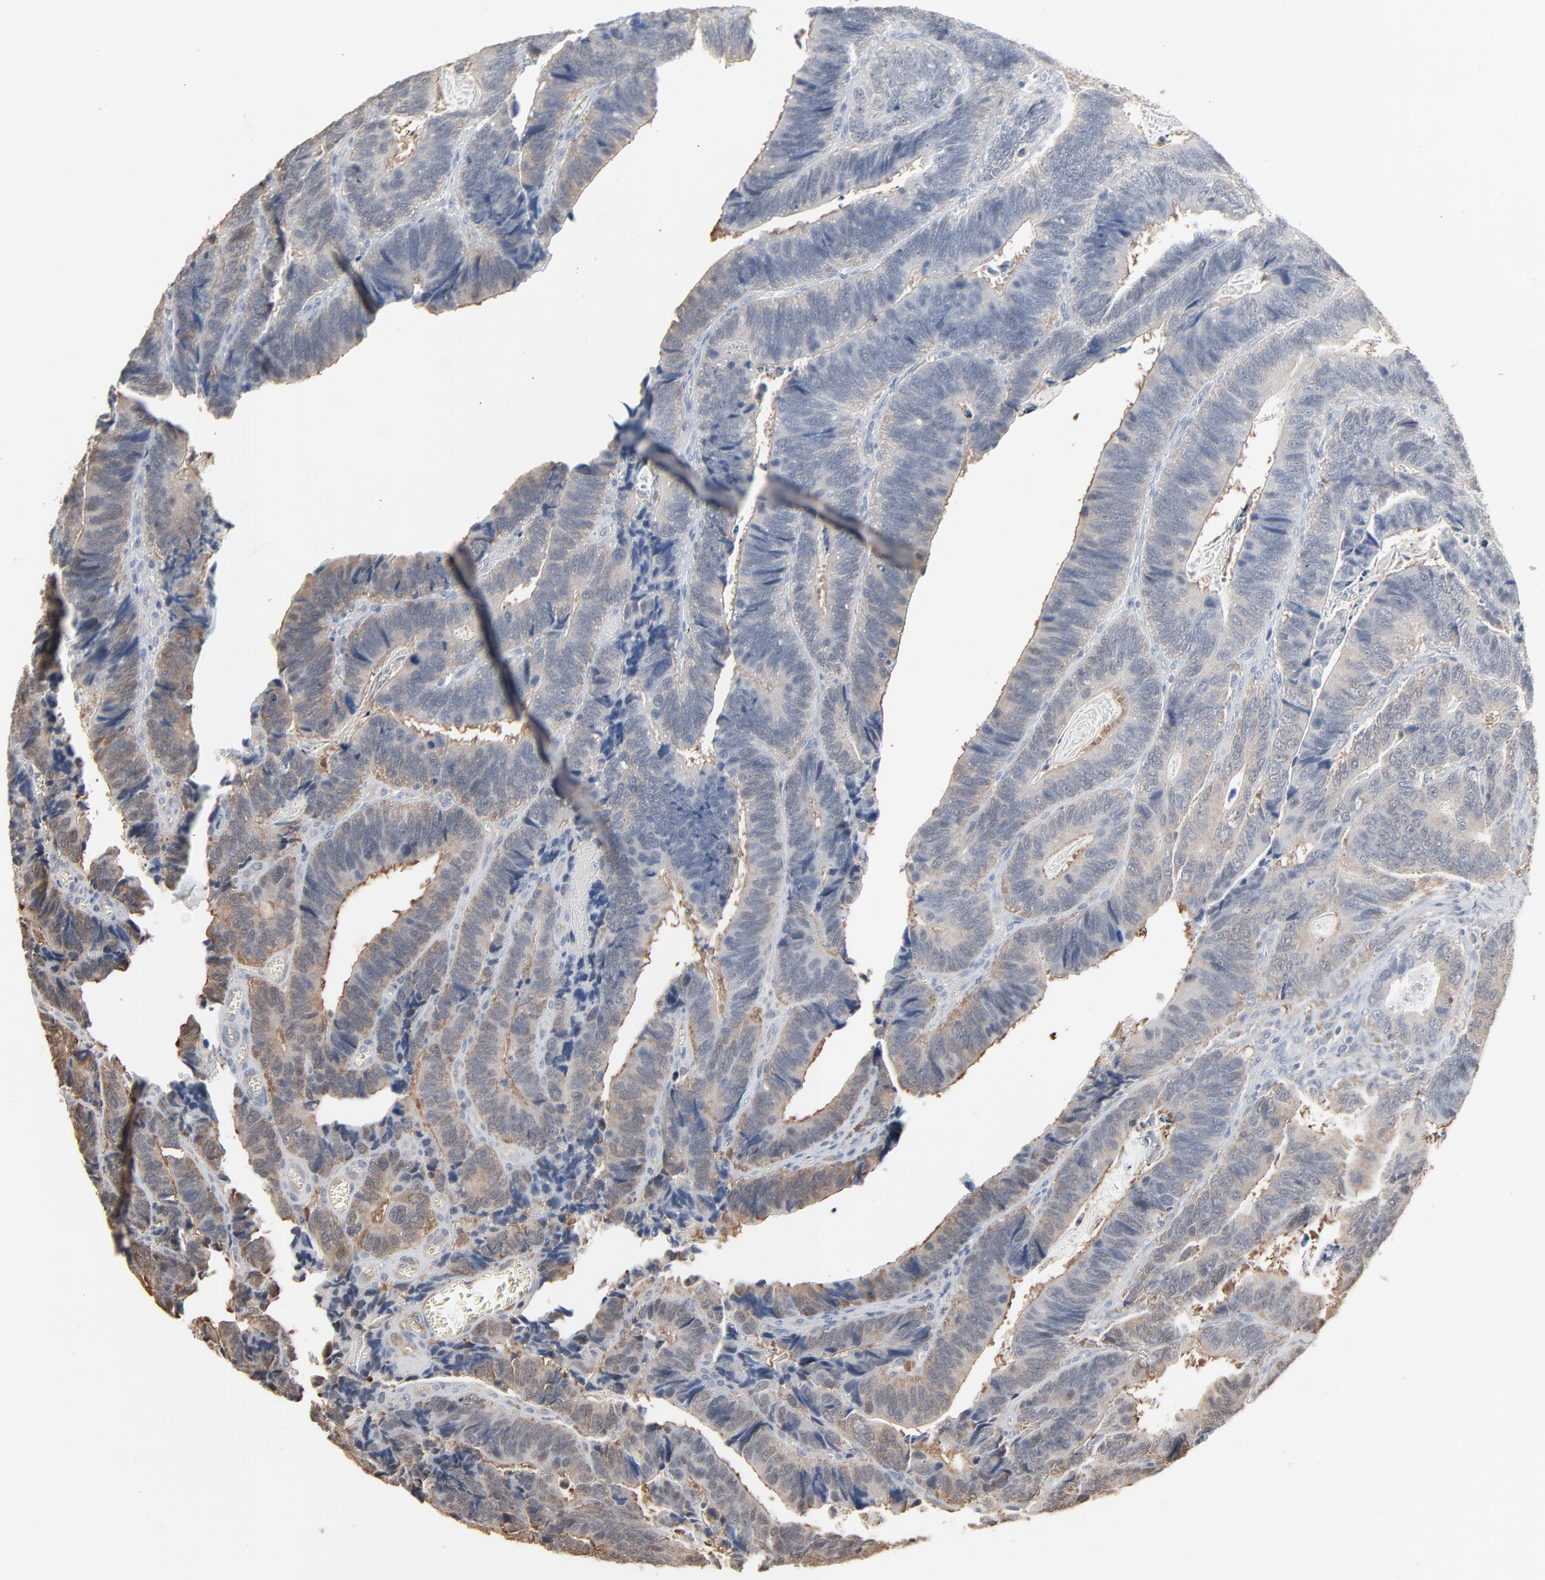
{"staining": {"intensity": "weak", "quantity": "25%-75%", "location": "cytoplasmic/membranous"}, "tissue": "colorectal cancer", "cell_type": "Tumor cells", "image_type": "cancer", "snomed": [{"axis": "morphology", "description": "Adenocarcinoma, NOS"}, {"axis": "topography", "description": "Colon"}], "caption": "Brown immunohistochemical staining in human colorectal cancer (adenocarcinoma) exhibits weak cytoplasmic/membranous positivity in about 25%-75% of tumor cells. (brown staining indicates protein expression, while blue staining denotes nuclei).", "gene": "CCT5", "patient": {"sex": "male", "age": 72}}